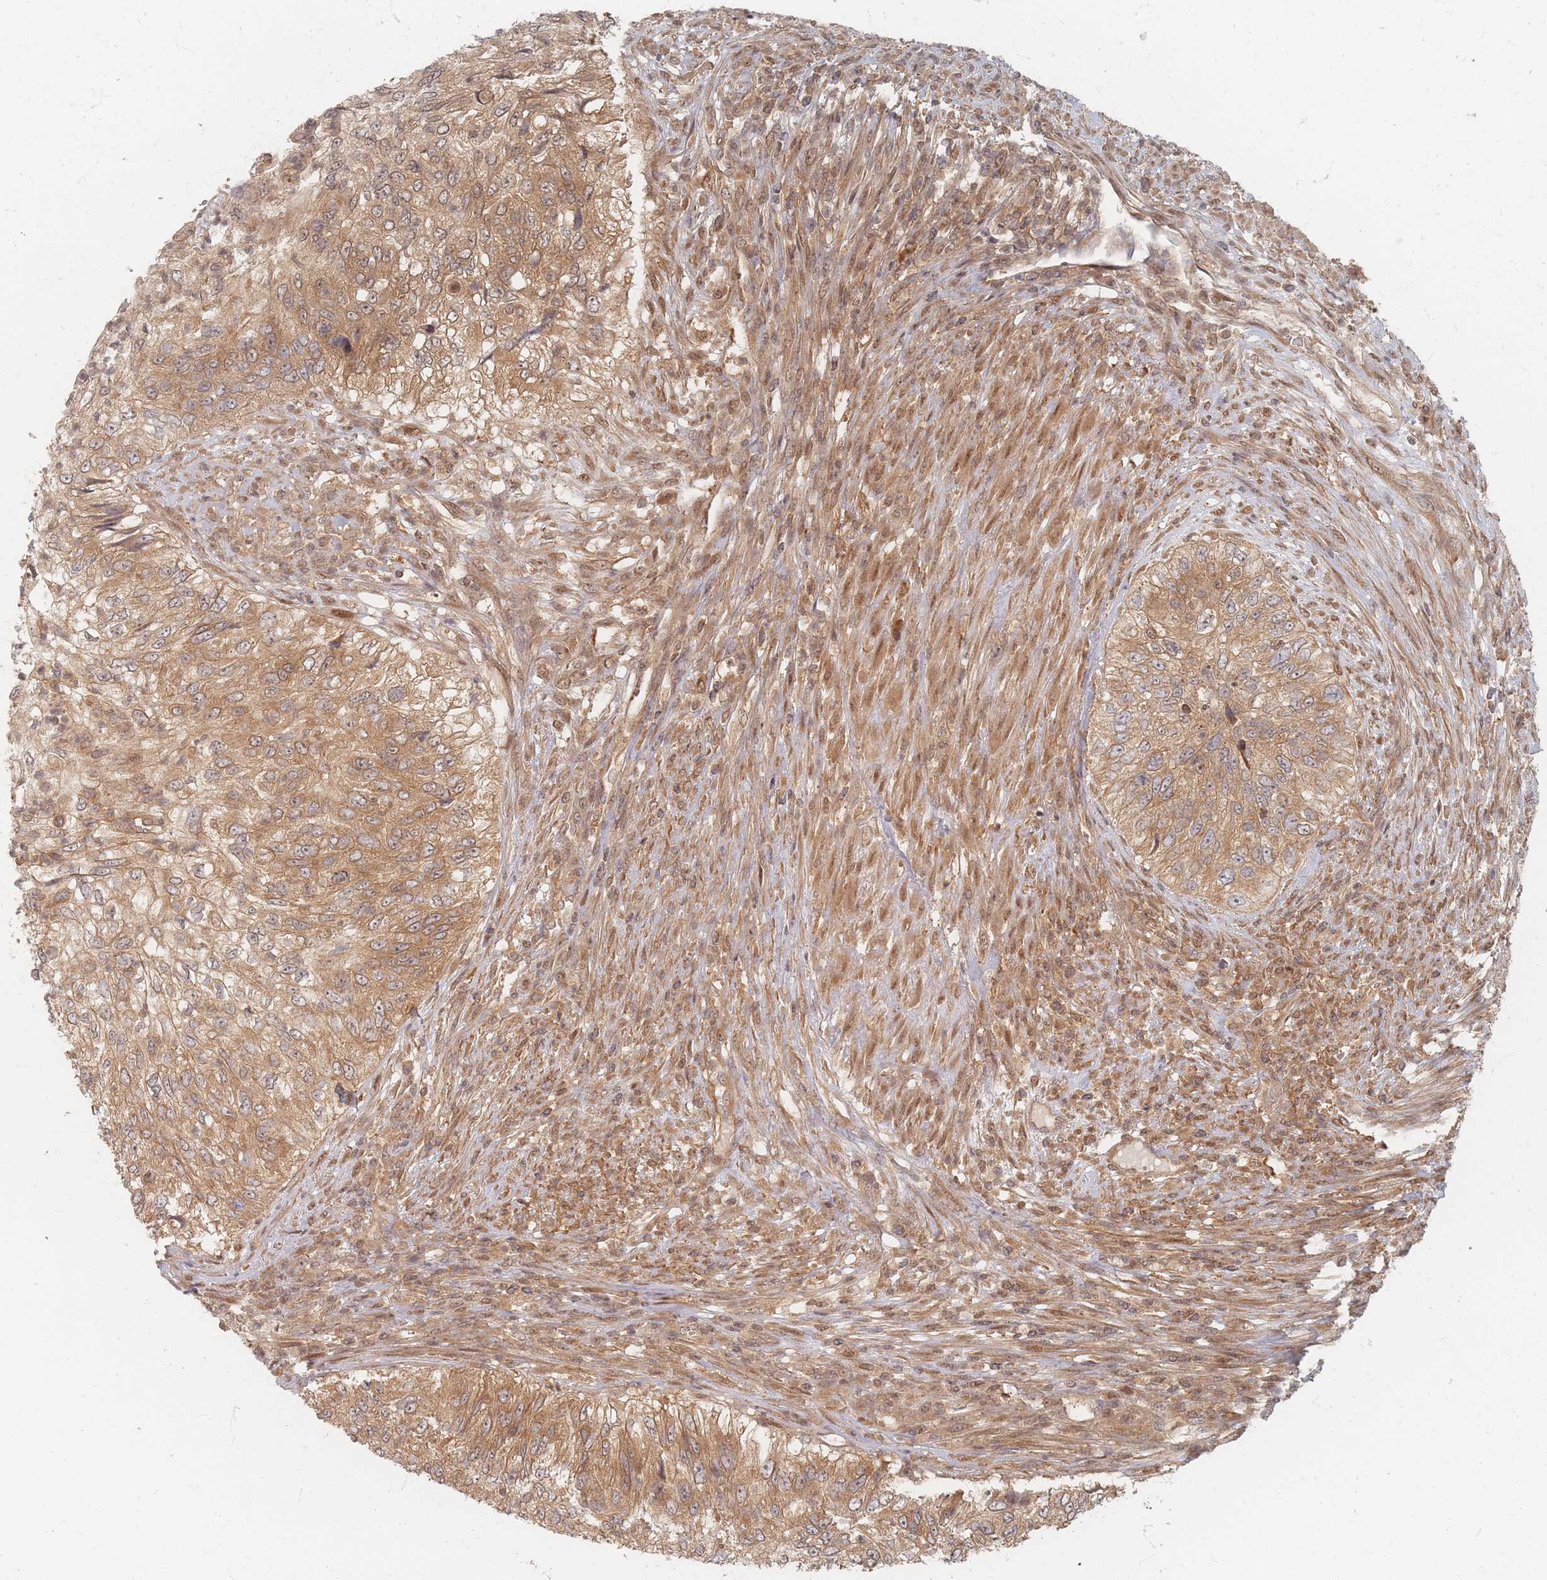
{"staining": {"intensity": "moderate", "quantity": ">75%", "location": "cytoplasmic/membranous"}, "tissue": "urothelial cancer", "cell_type": "Tumor cells", "image_type": "cancer", "snomed": [{"axis": "morphology", "description": "Urothelial carcinoma, High grade"}, {"axis": "topography", "description": "Urinary bladder"}], "caption": "IHC histopathology image of neoplastic tissue: human urothelial cancer stained using IHC shows medium levels of moderate protein expression localized specifically in the cytoplasmic/membranous of tumor cells, appearing as a cytoplasmic/membranous brown color.", "gene": "PSMD9", "patient": {"sex": "female", "age": 60}}